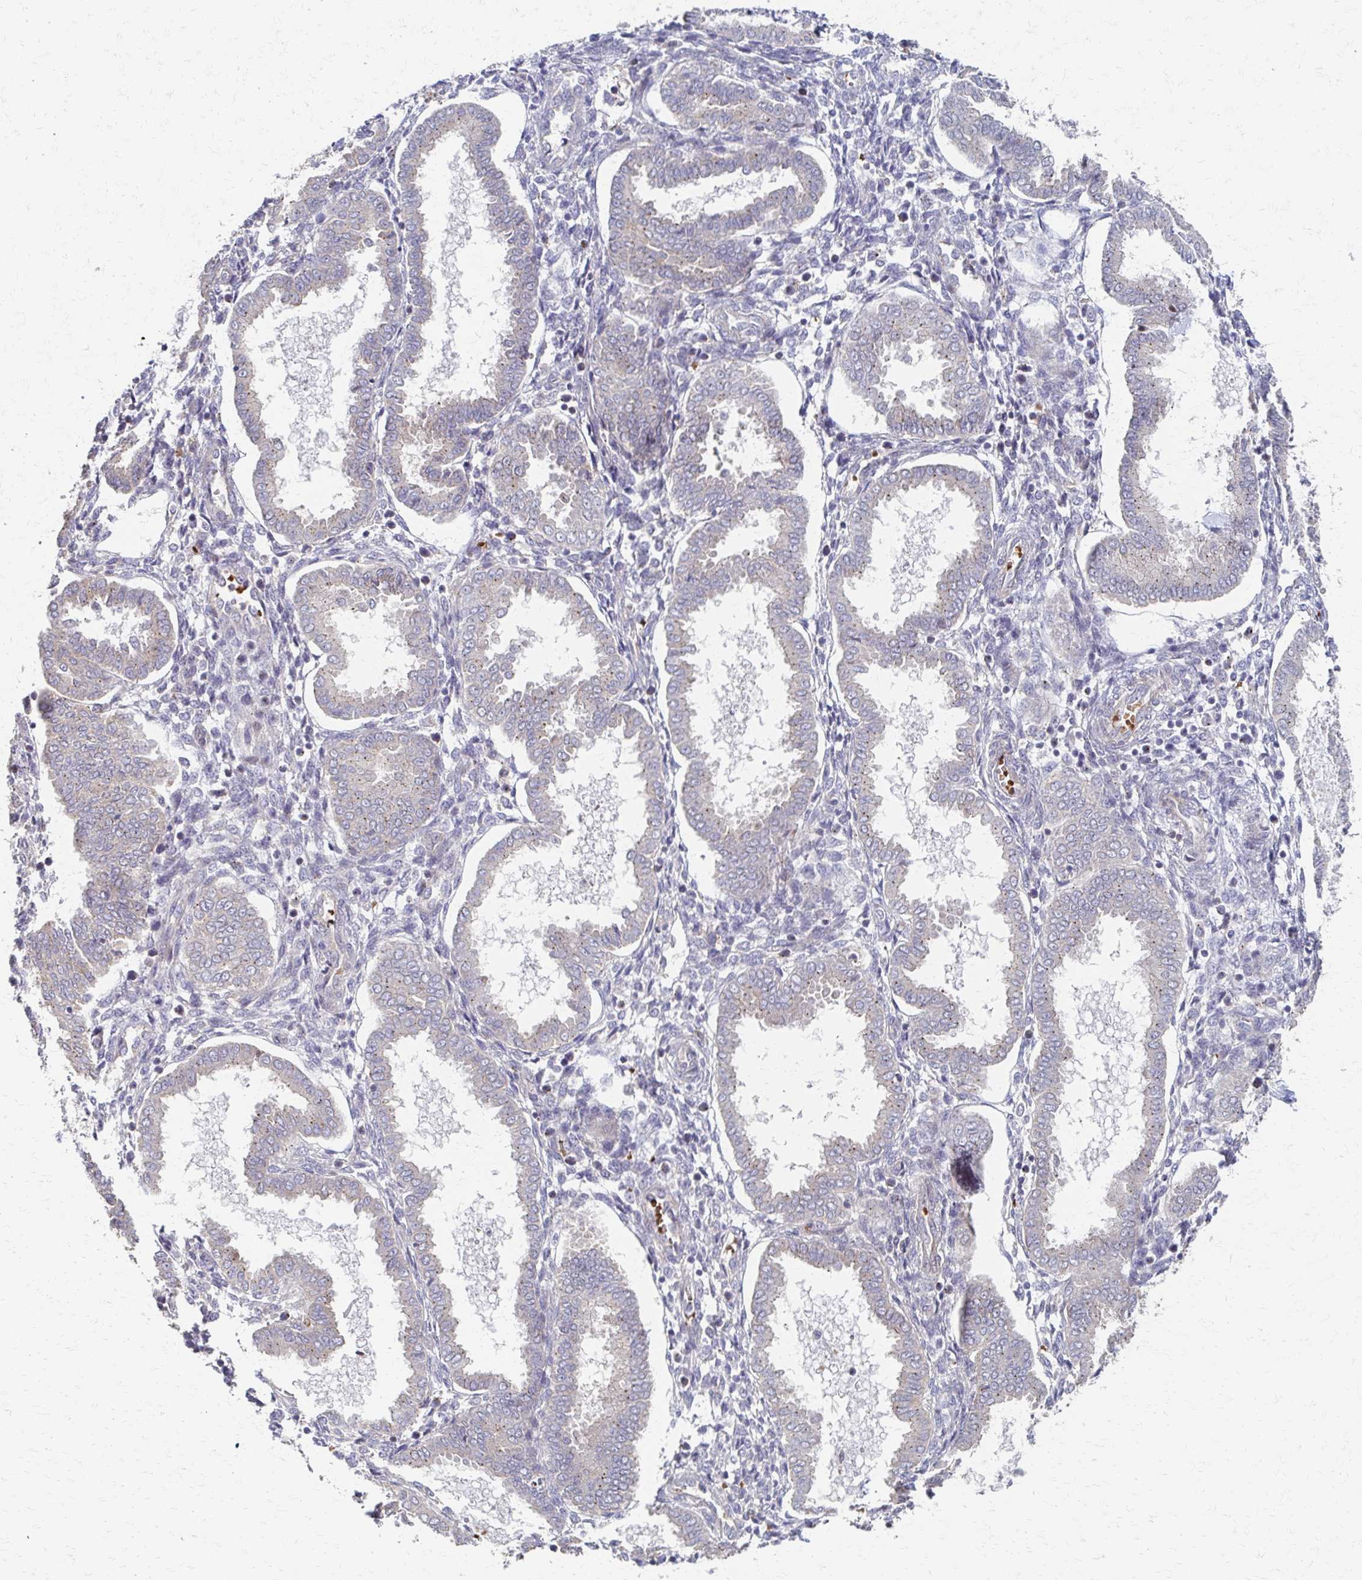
{"staining": {"intensity": "negative", "quantity": "none", "location": "none"}, "tissue": "endometrium", "cell_type": "Cells in endometrial stroma", "image_type": "normal", "snomed": [{"axis": "morphology", "description": "Normal tissue, NOS"}, {"axis": "topography", "description": "Endometrium"}], "caption": "An immunohistochemistry micrograph of unremarkable endometrium is shown. There is no staining in cells in endometrial stroma of endometrium.", "gene": "SKA2", "patient": {"sex": "female", "age": 24}}